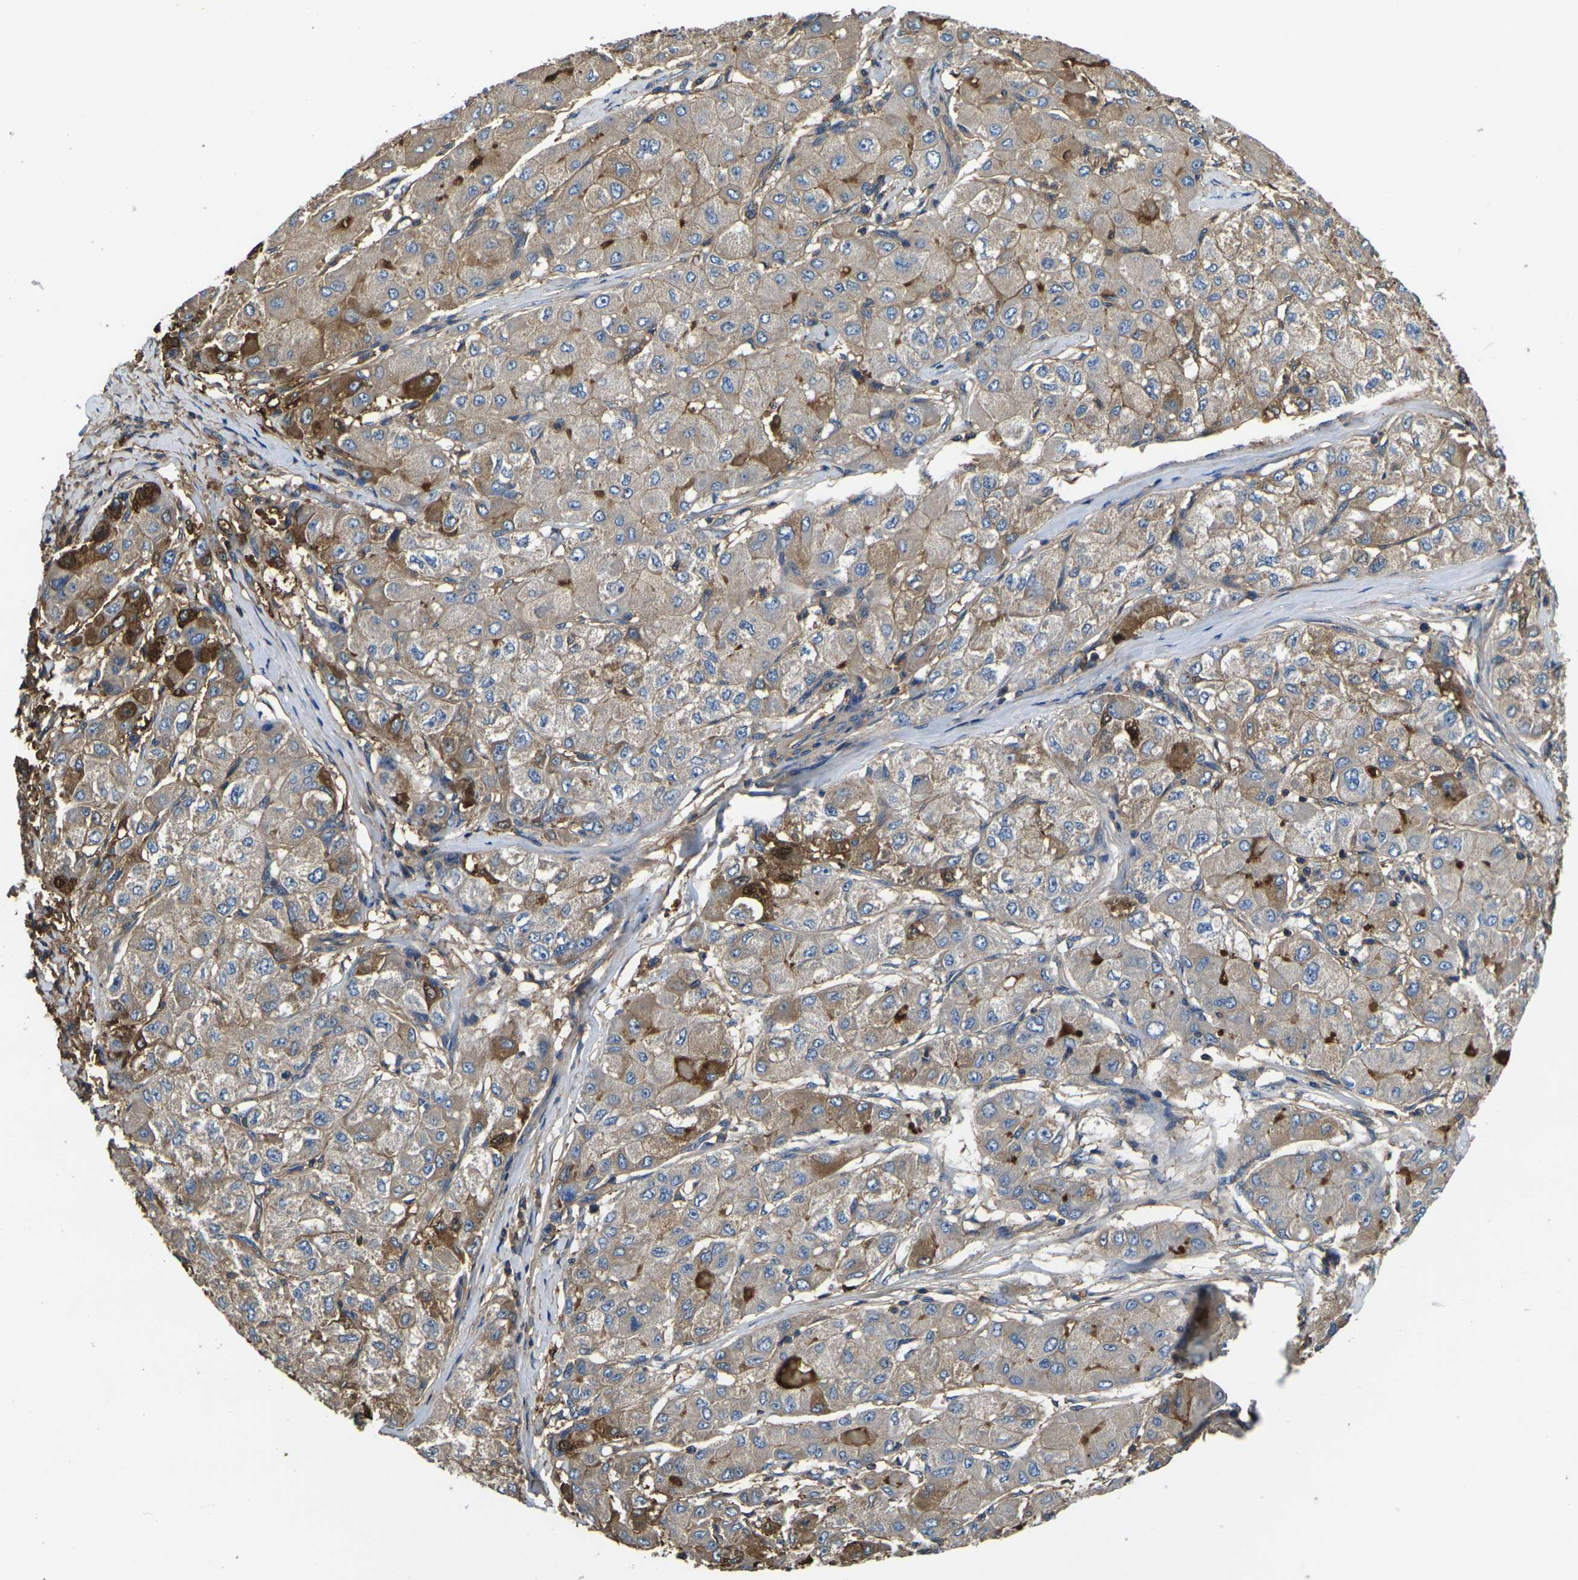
{"staining": {"intensity": "moderate", "quantity": ">75%", "location": "cytoplasmic/membranous"}, "tissue": "liver cancer", "cell_type": "Tumor cells", "image_type": "cancer", "snomed": [{"axis": "morphology", "description": "Carcinoma, Hepatocellular, NOS"}, {"axis": "topography", "description": "Liver"}], "caption": "Liver hepatocellular carcinoma stained for a protein reveals moderate cytoplasmic/membranous positivity in tumor cells.", "gene": "HSPG2", "patient": {"sex": "male", "age": 80}}